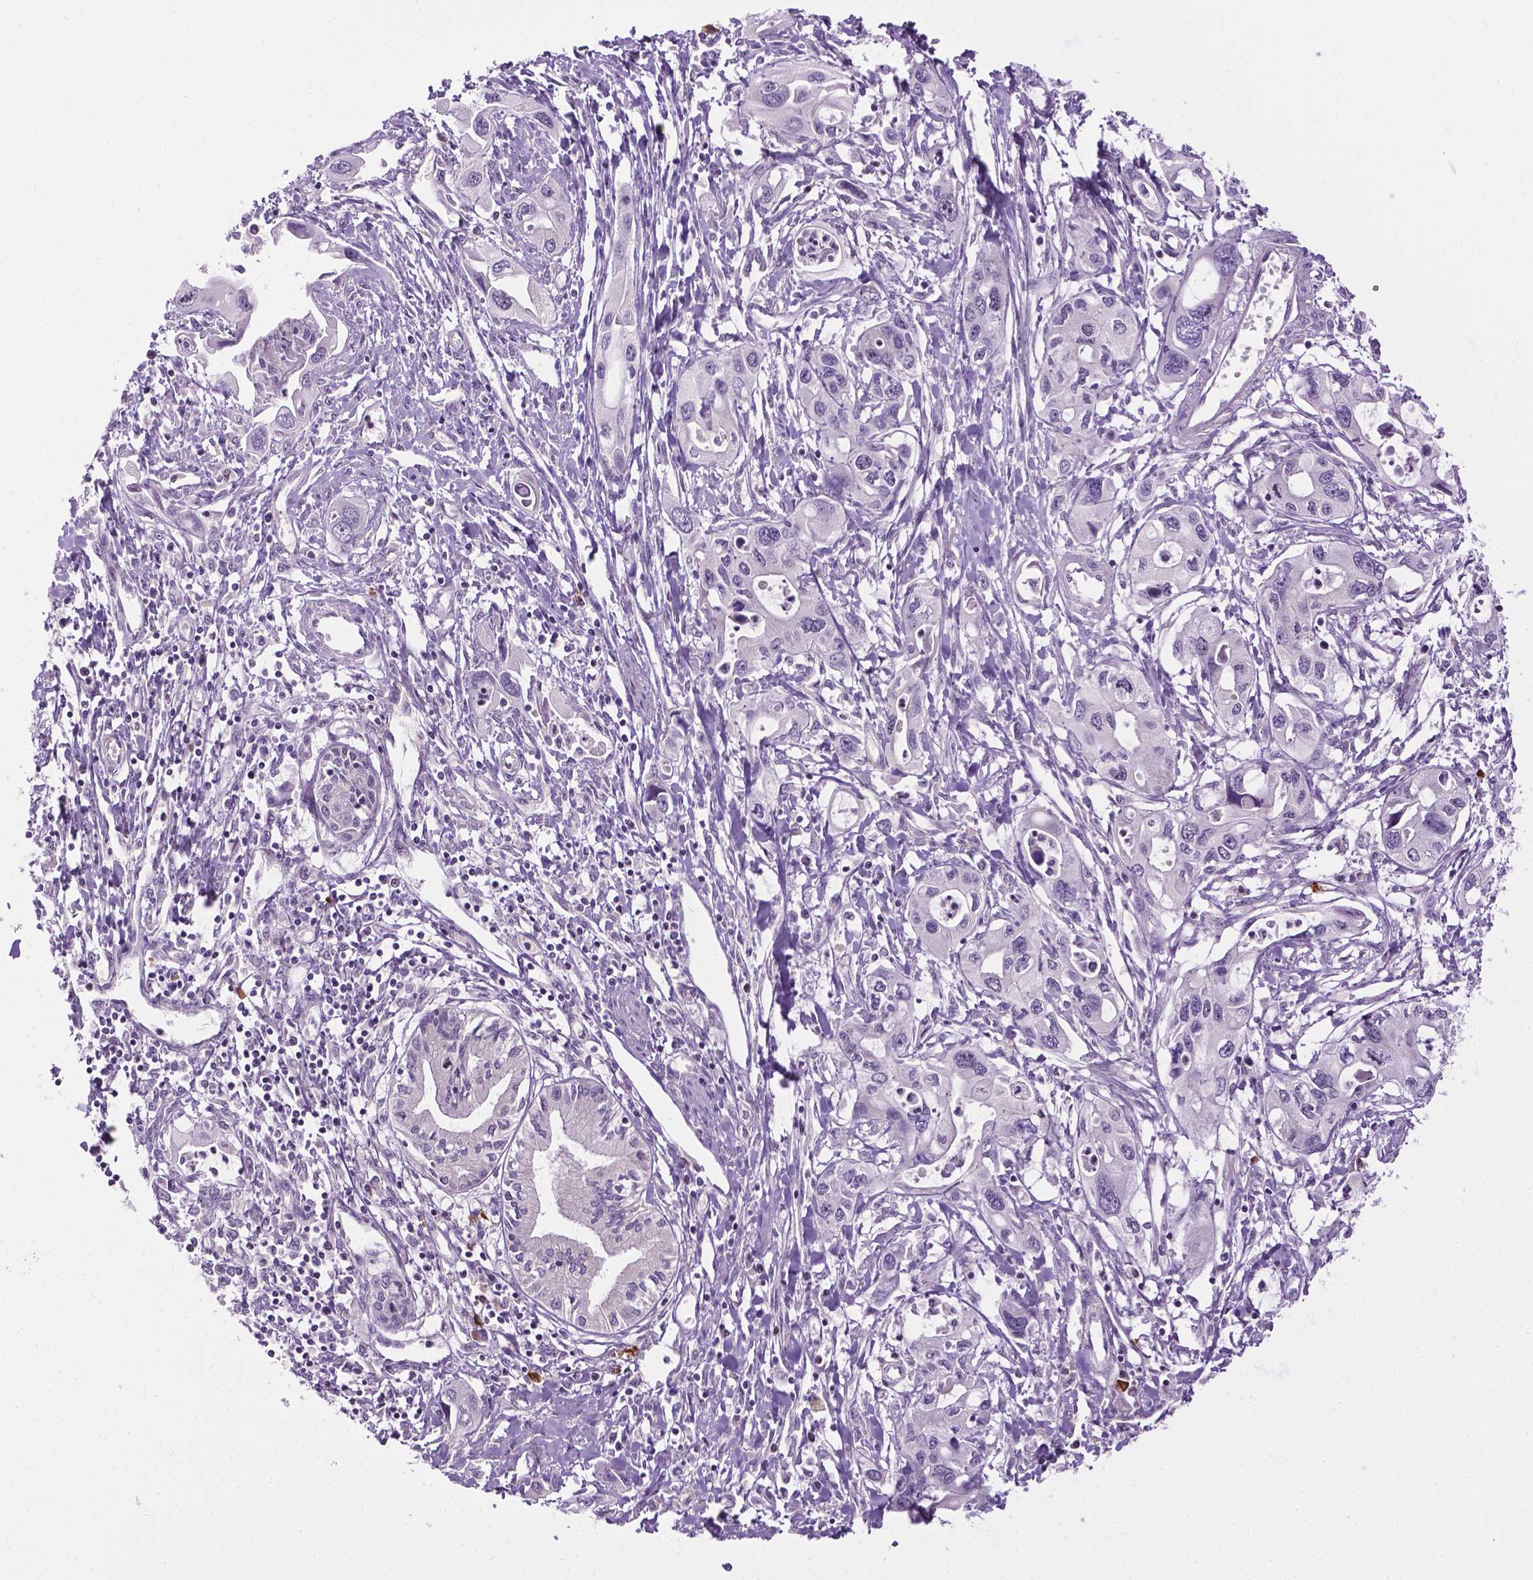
{"staining": {"intensity": "negative", "quantity": "none", "location": "none"}, "tissue": "pancreatic cancer", "cell_type": "Tumor cells", "image_type": "cancer", "snomed": [{"axis": "morphology", "description": "Adenocarcinoma, NOS"}, {"axis": "topography", "description": "Pancreas"}], "caption": "This photomicrograph is of pancreatic cancer stained with IHC to label a protein in brown with the nuclei are counter-stained blue. There is no expression in tumor cells.", "gene": "DENND4A", "patient": {"sex": "male", "age": 60}}